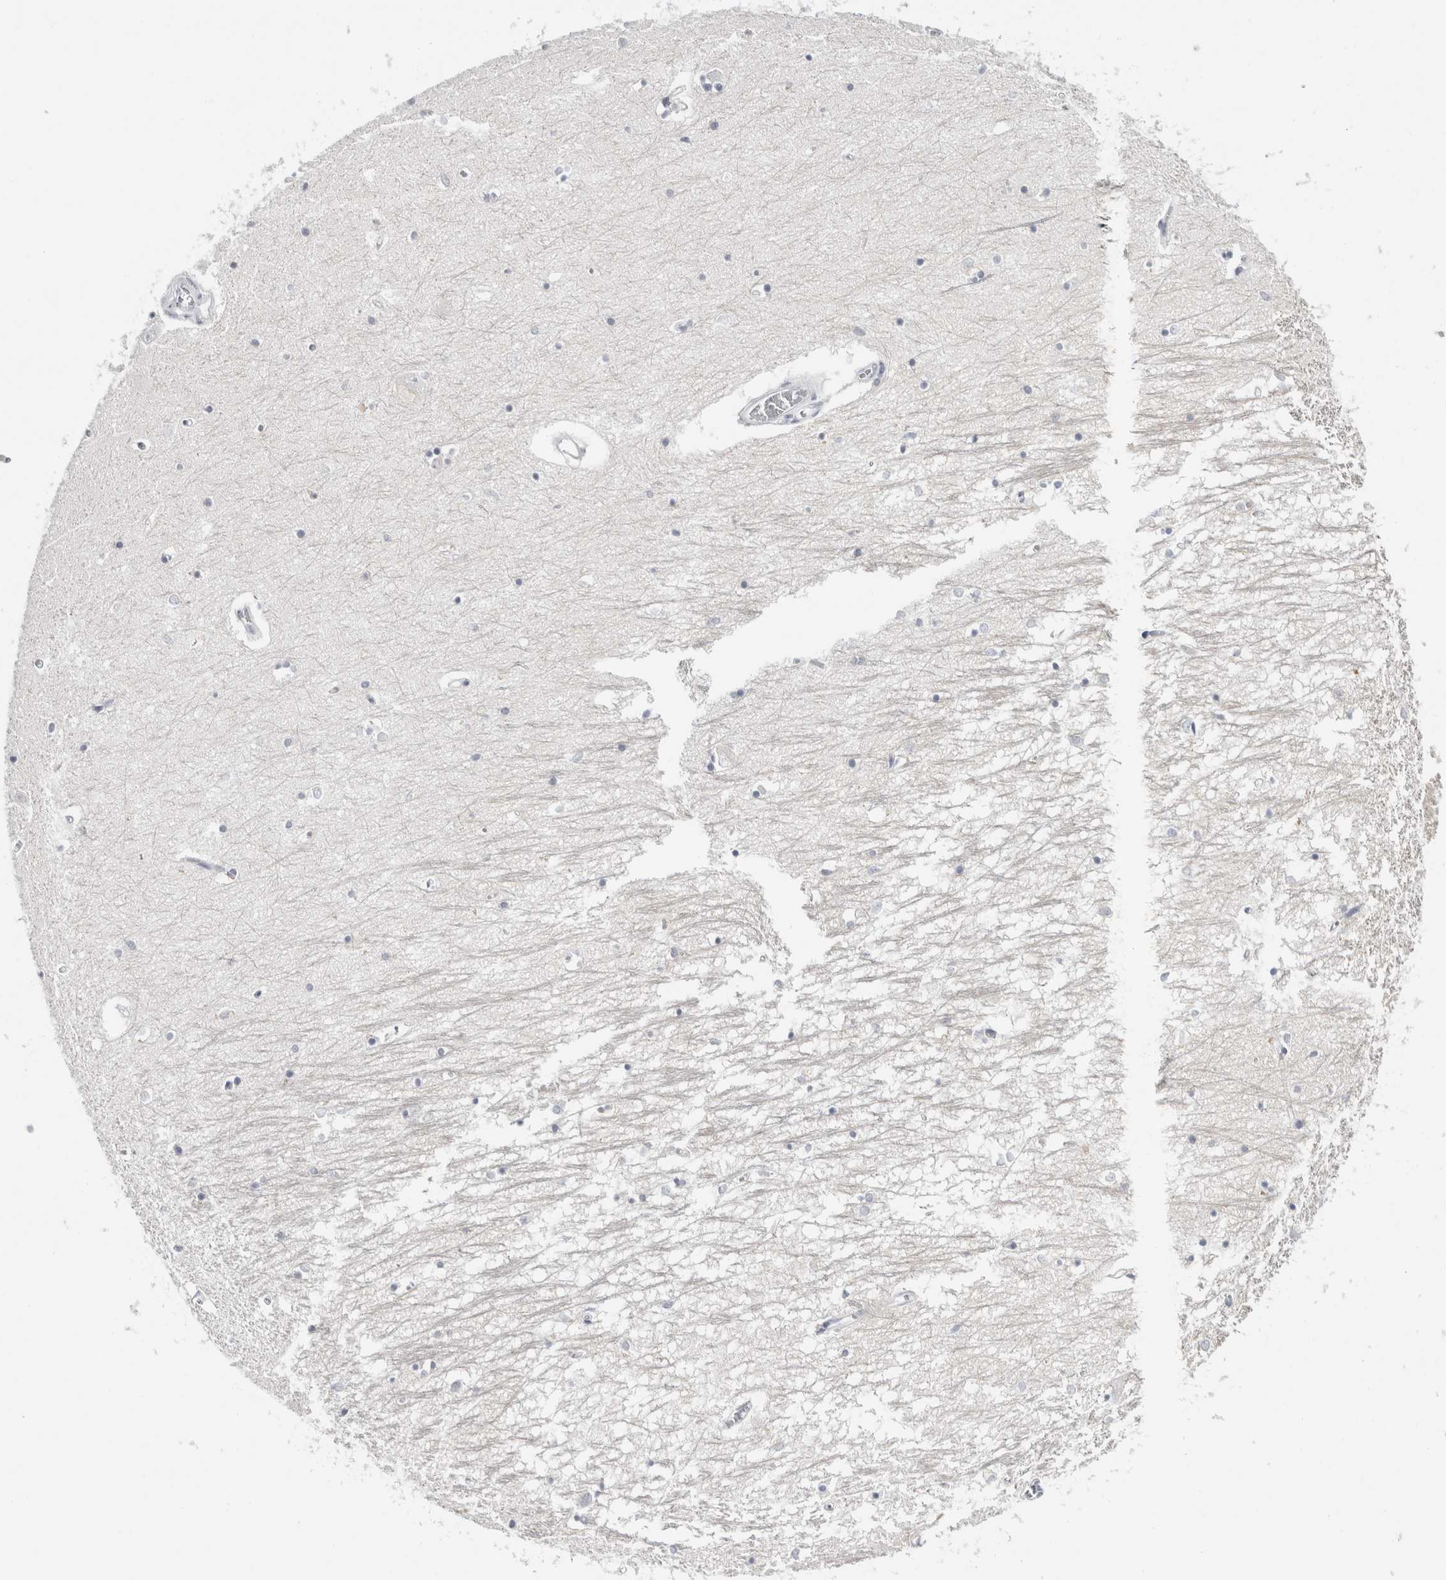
{"staining": {"intensity": "negative", "quantity": "none", "location": "none"}, "tissue": "hippocampus", "cell_type": "Glial cells", "image_type": "normal", "snomed": [{"axis": "morphology", "description": "Normal tissue, NOS"}, {"axis": "topography", "description": "Hippocampus"}], "caption": "This is an IHC image of benign hippocampus. There is no staining in glial cells.", "gene": "RPH3AL", "patient": {"sex": "male", "age": 70}}